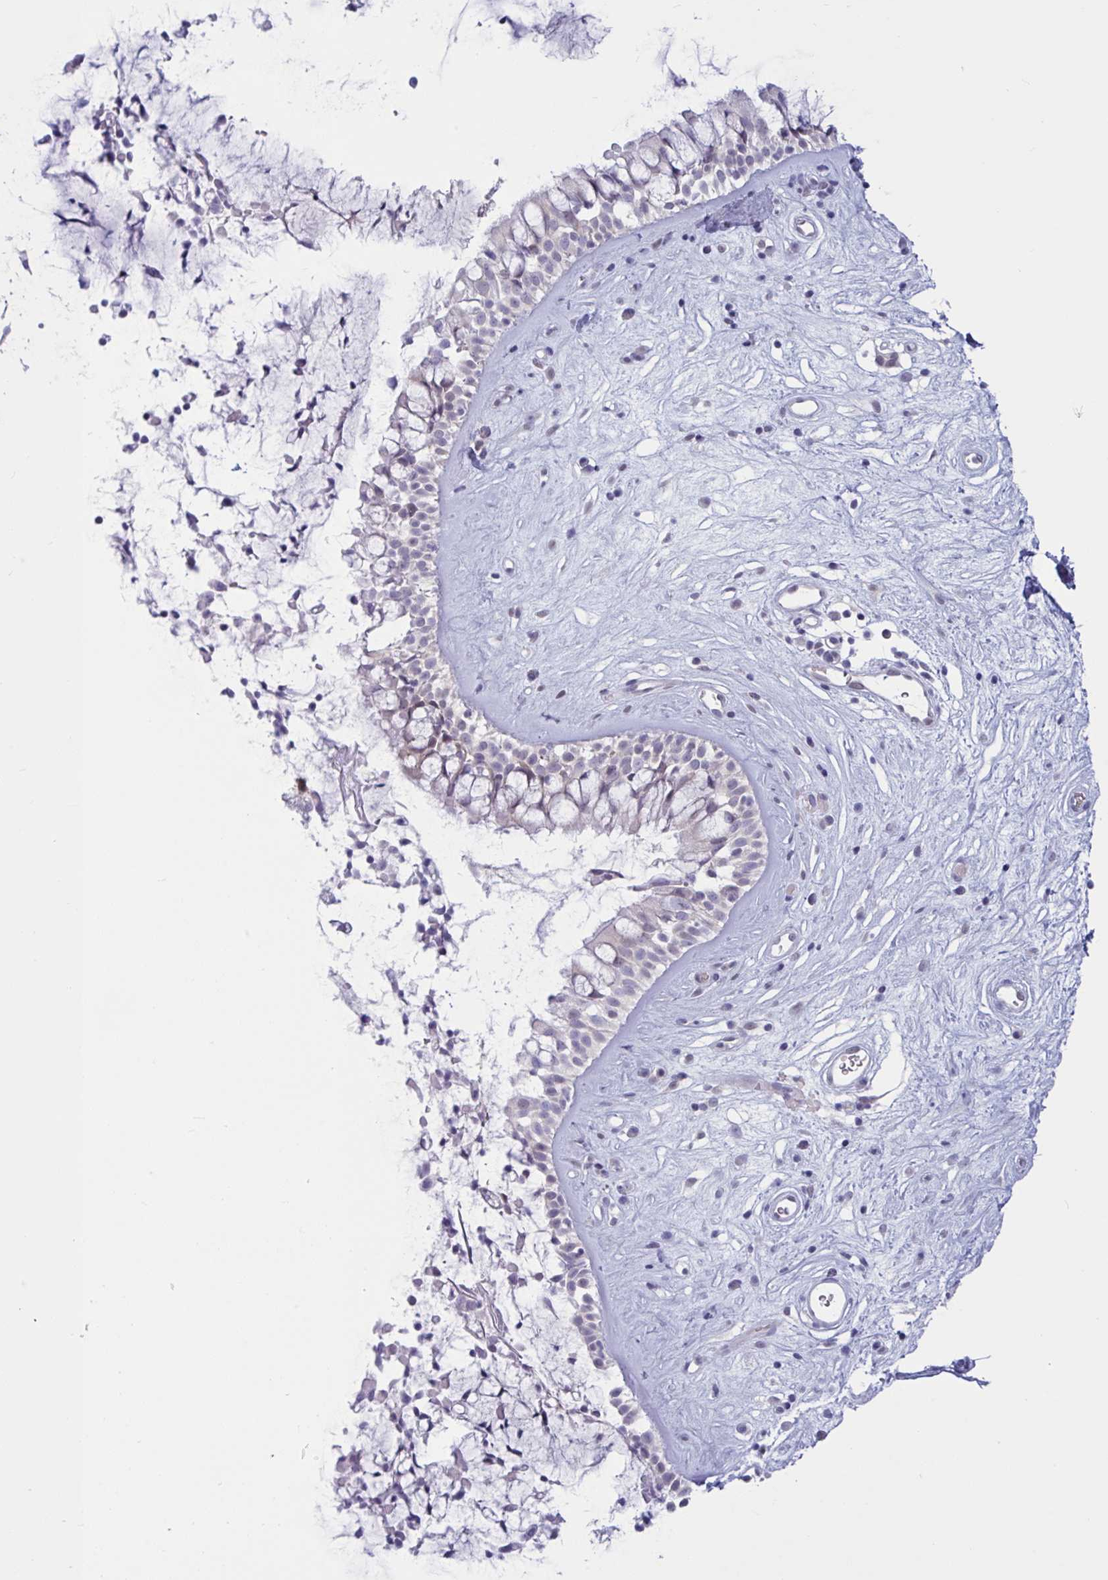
{"staining": {"intensity": "negative", "quantity": "none", "location": "none"}, "tissue": "nasopharynx", "cell_type": "Respiratory epithelial cells", "image_type": "normal", "snomed": [{"axis": "morphology", "description": "Normal tissue, NOS"}, {"axis": "topography", "description": "Nasopharynx"}], "caption": "DAB (3,3'-diaminobenzidine) immunohistochemical staining of normal nasopharynx reveals no significant positivity in respiratory epithelial cells.", "gene": "TSN", "patient": {"sex": "male", "age": 32}}